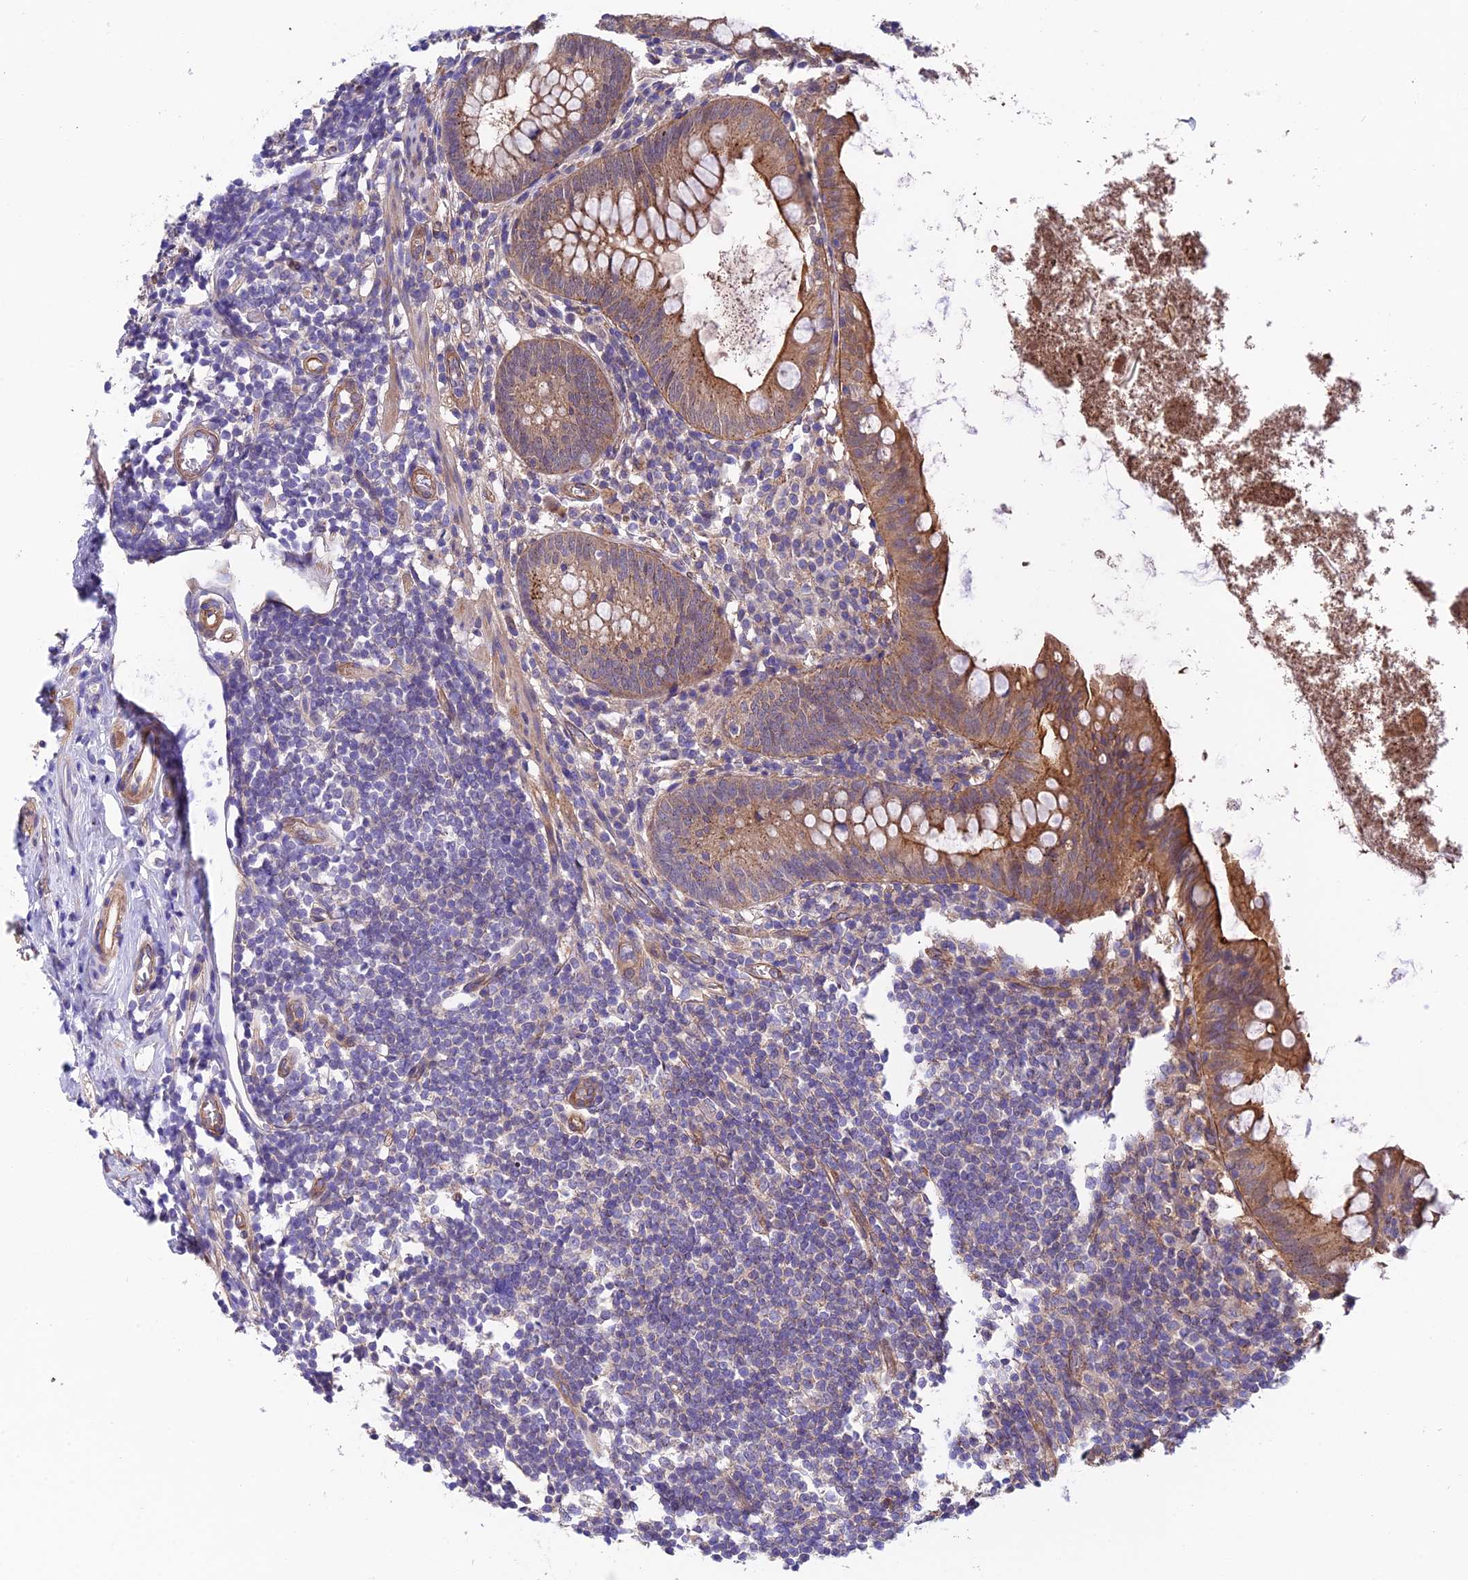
{"staining": {"intensity": "strong", "quantity": ">75%", "location": "cytoplasmic/membranous"}, "tissue": "appendix", "cell_type": "Glandular cells", "image_type": "normal", "snomed": [{"axis": "morphology", "description": "Normal tissue, NOS"}, {"axis": "topography", "description": "Appendix"}], "caption": "Human appendix stained for a protein (brown) displays strong cytoplasmic/membranous positive expression in approximately >75% of glandular cells.", "gene": "QRFP", "patient": {"sex": "female", "age": 51}}